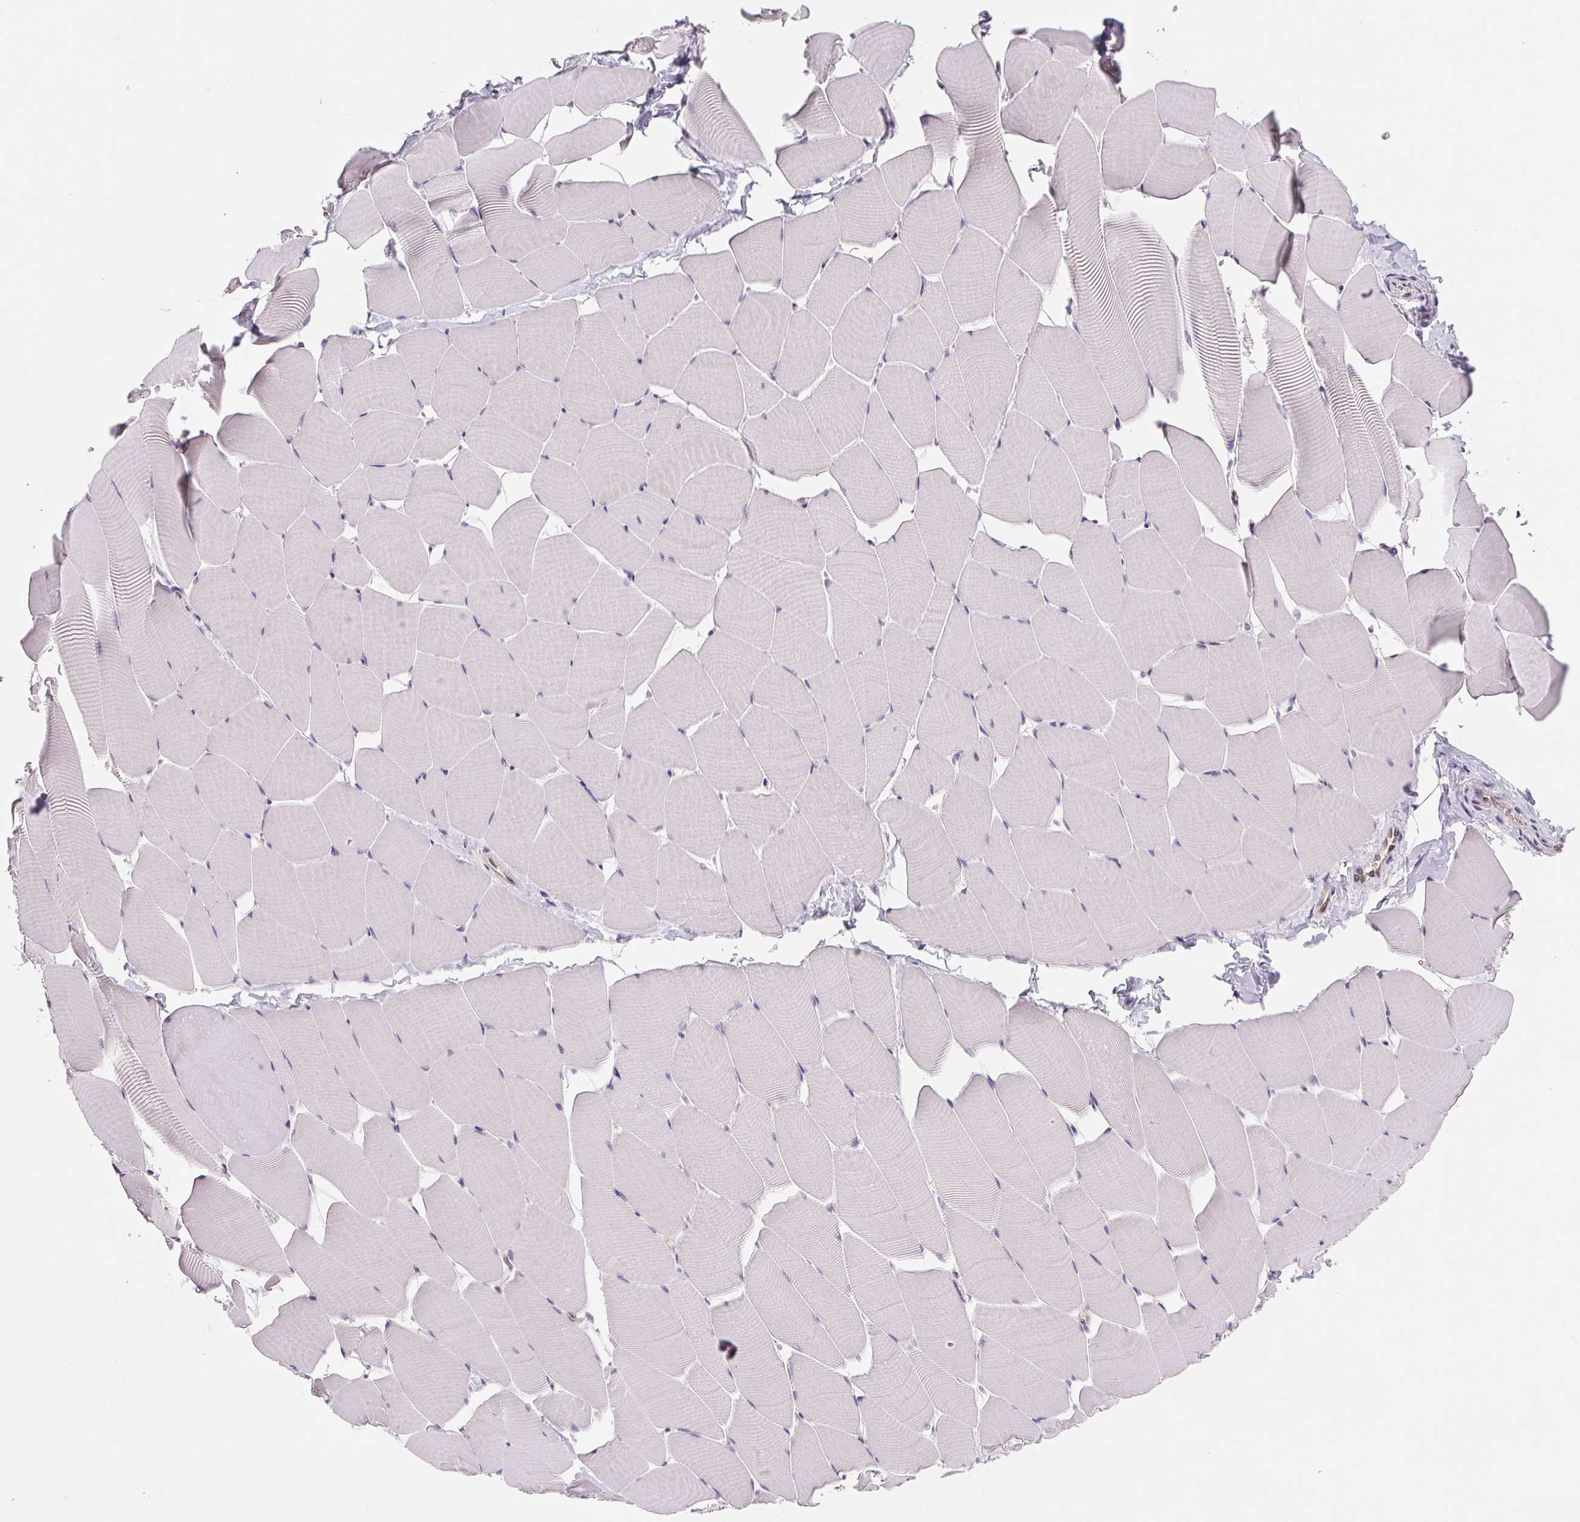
{"staining": {"intensity": "negative", "quantity": "none", "location": "none"}, "tissue": "skeletal muscle", "cell_type": "Myocytes", "image_type": "normal", "snomed": [{"axis": "morphology", "description": "Normal tissue, NOS"}, {"axis": "topography", "description": "Skeletal muscle"}], "caption": "Immunohistochemistry (IHC) of normal human skeletal muscle shows no staining in myocytes. The staining is performed using DAB (3,3'-diaminobenzidine) brown chromogen with nuclei counter-stained in using hematoxylin.", "gene": "GBP1", "patient": {"sex": "male", "age": 25}}